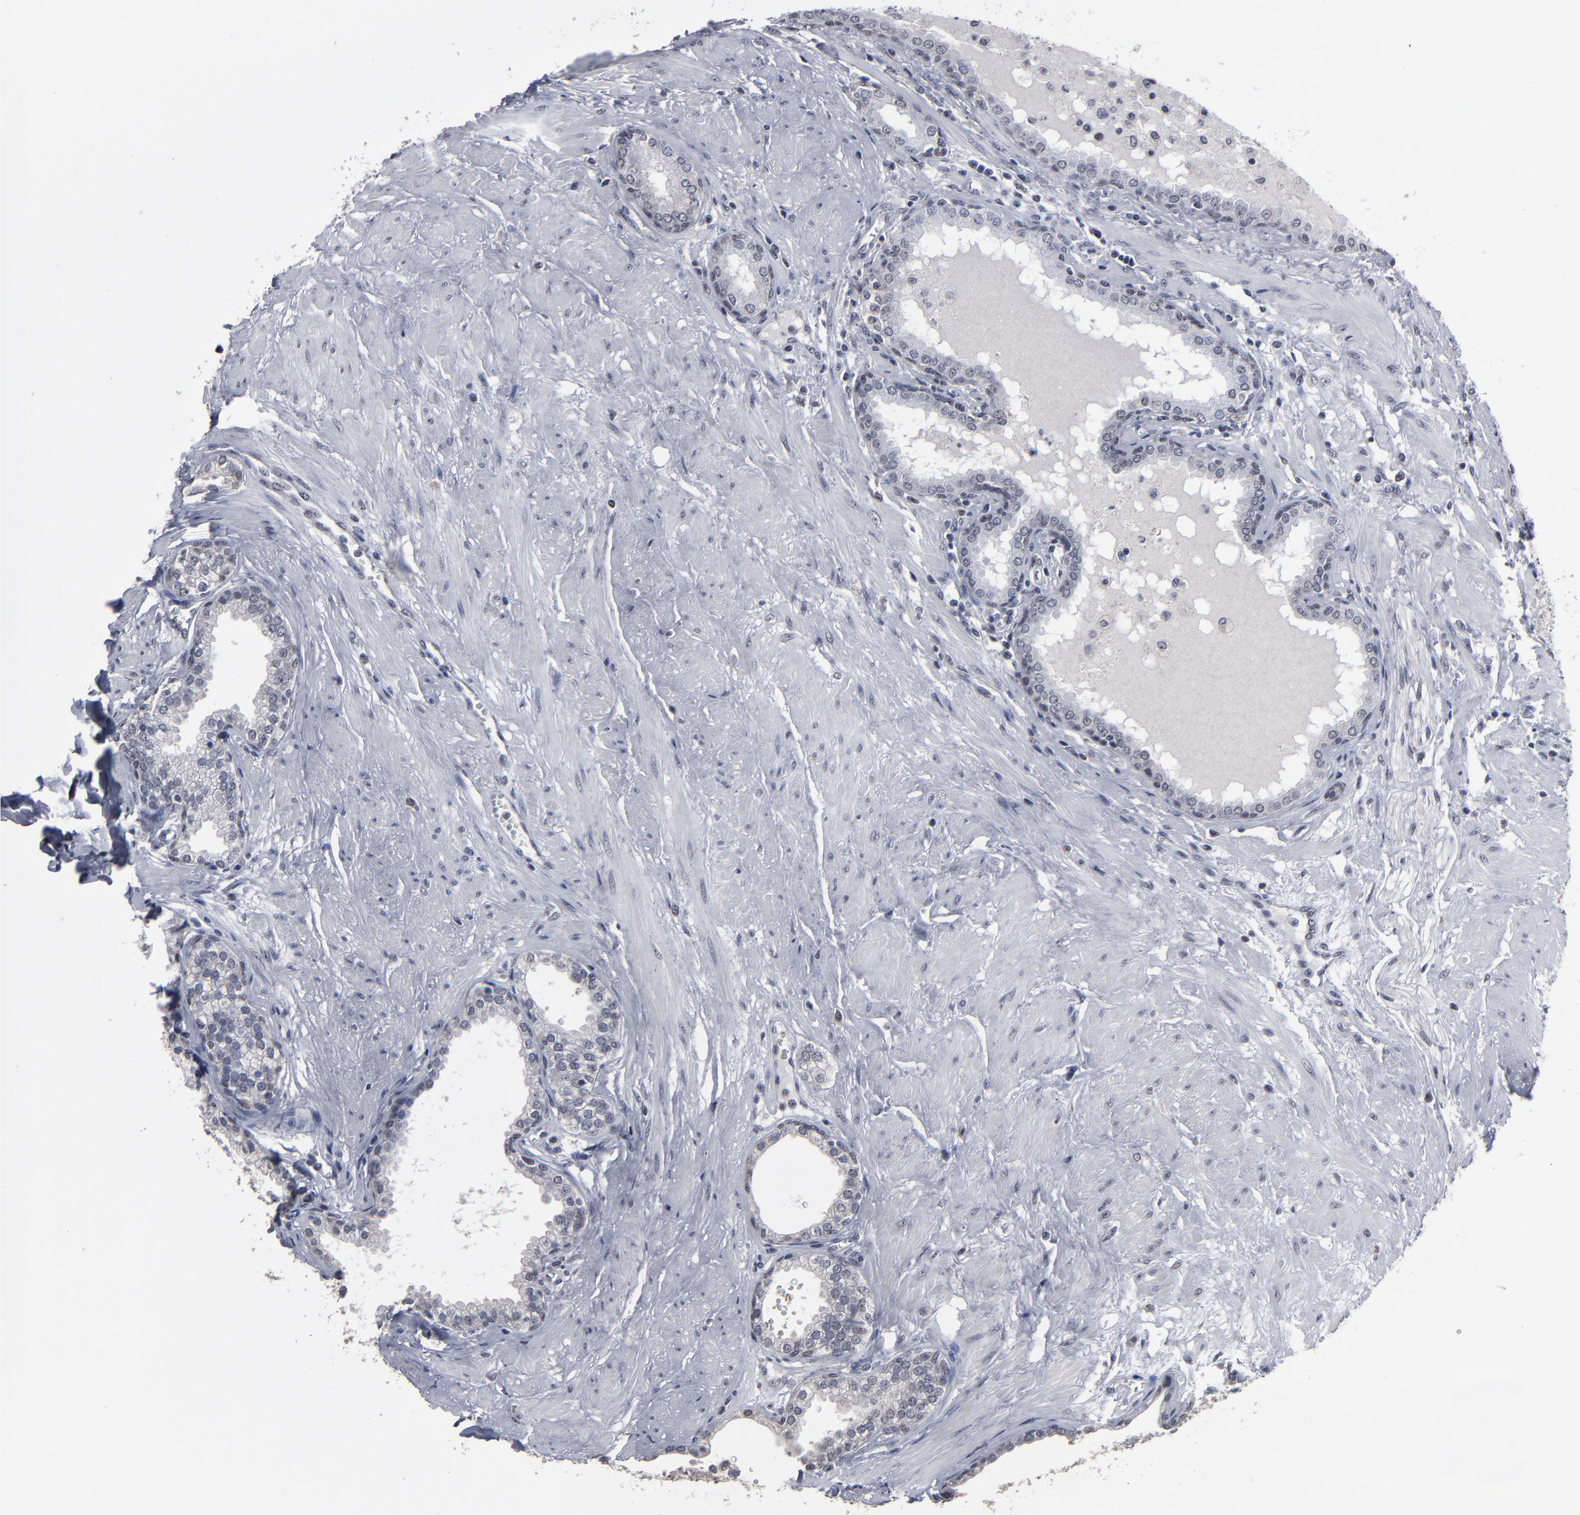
{"staining": {"intensity": "negative", "quantity": "none", "location": "none"}, "tissue": "prostate", "cell_type": "Glandular cells", "image_type": "normal", "snomed": [{"axis": "morphology", "description": "Normal tissue, NOS"}, {"axis": "topography", "description": "Prostate"}], "caption": "This is an immunohistochemistry image of benign human prostate. There is no staining in glandular cells.", "gene": "SSRP1", "patient": {"sex": "male", "age": 64}}